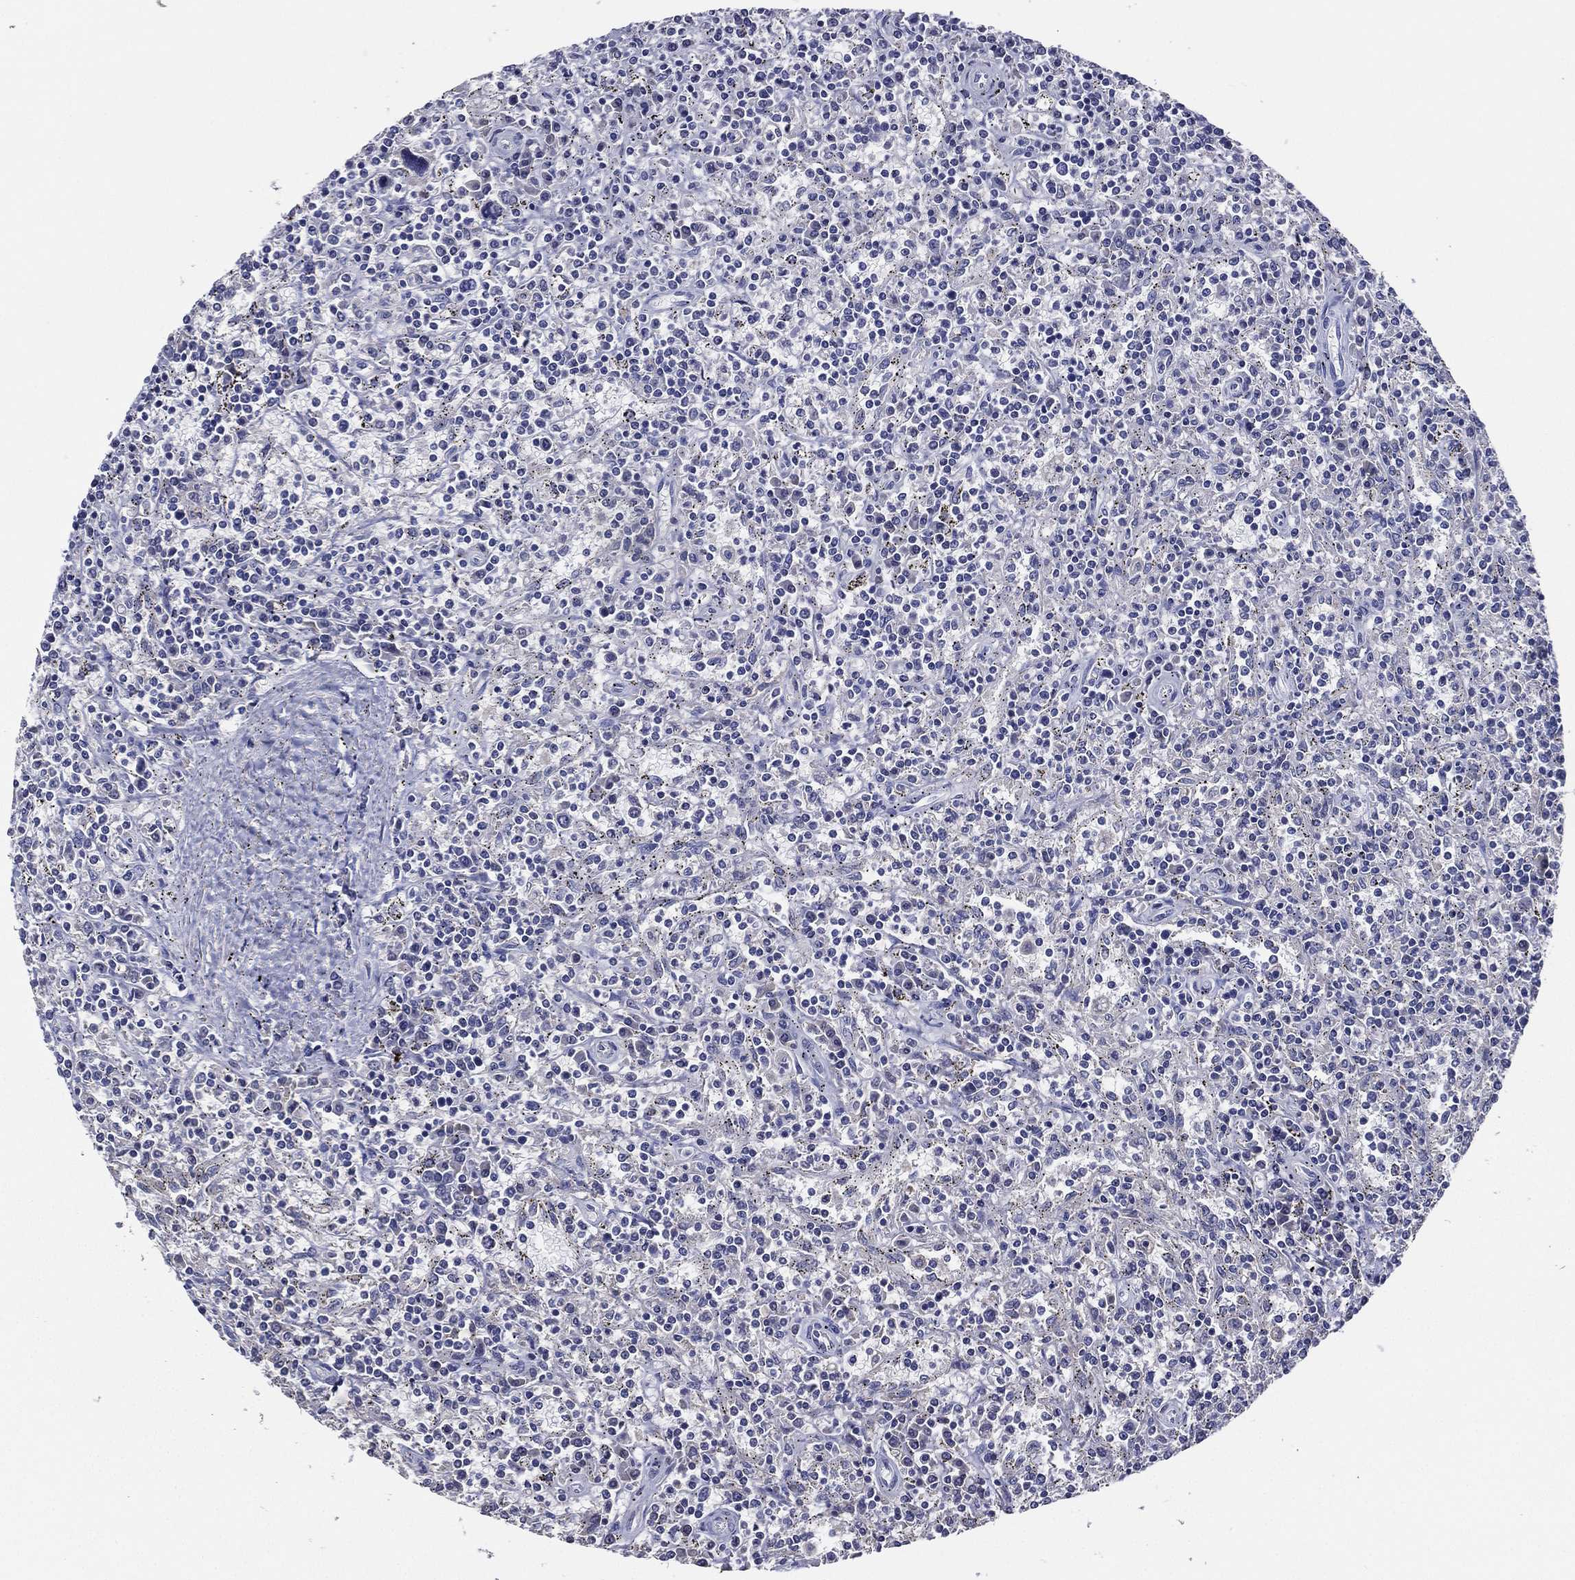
{"staining": {"intensity": "negative", "quantity": "none", "location": "none"}, "tissue": "lymphoma", "cell_type": "Tumor cells", "image_type": "cancer", "snomed": [{"axis": "morphology", "description": "Malignant lymphoma, non-Hodgkin's type, Low grade"}, {"axis": "topography", "description": "Spleen"}], "caption": "Histopathology image shows no protein positivity in tumor cells of lymphoma tissue. (Immunohistochemistry, brightfield microscopy, high magnification).", "gene": "TFAP2A", "patient": {"sex": "male", "age": 62}}